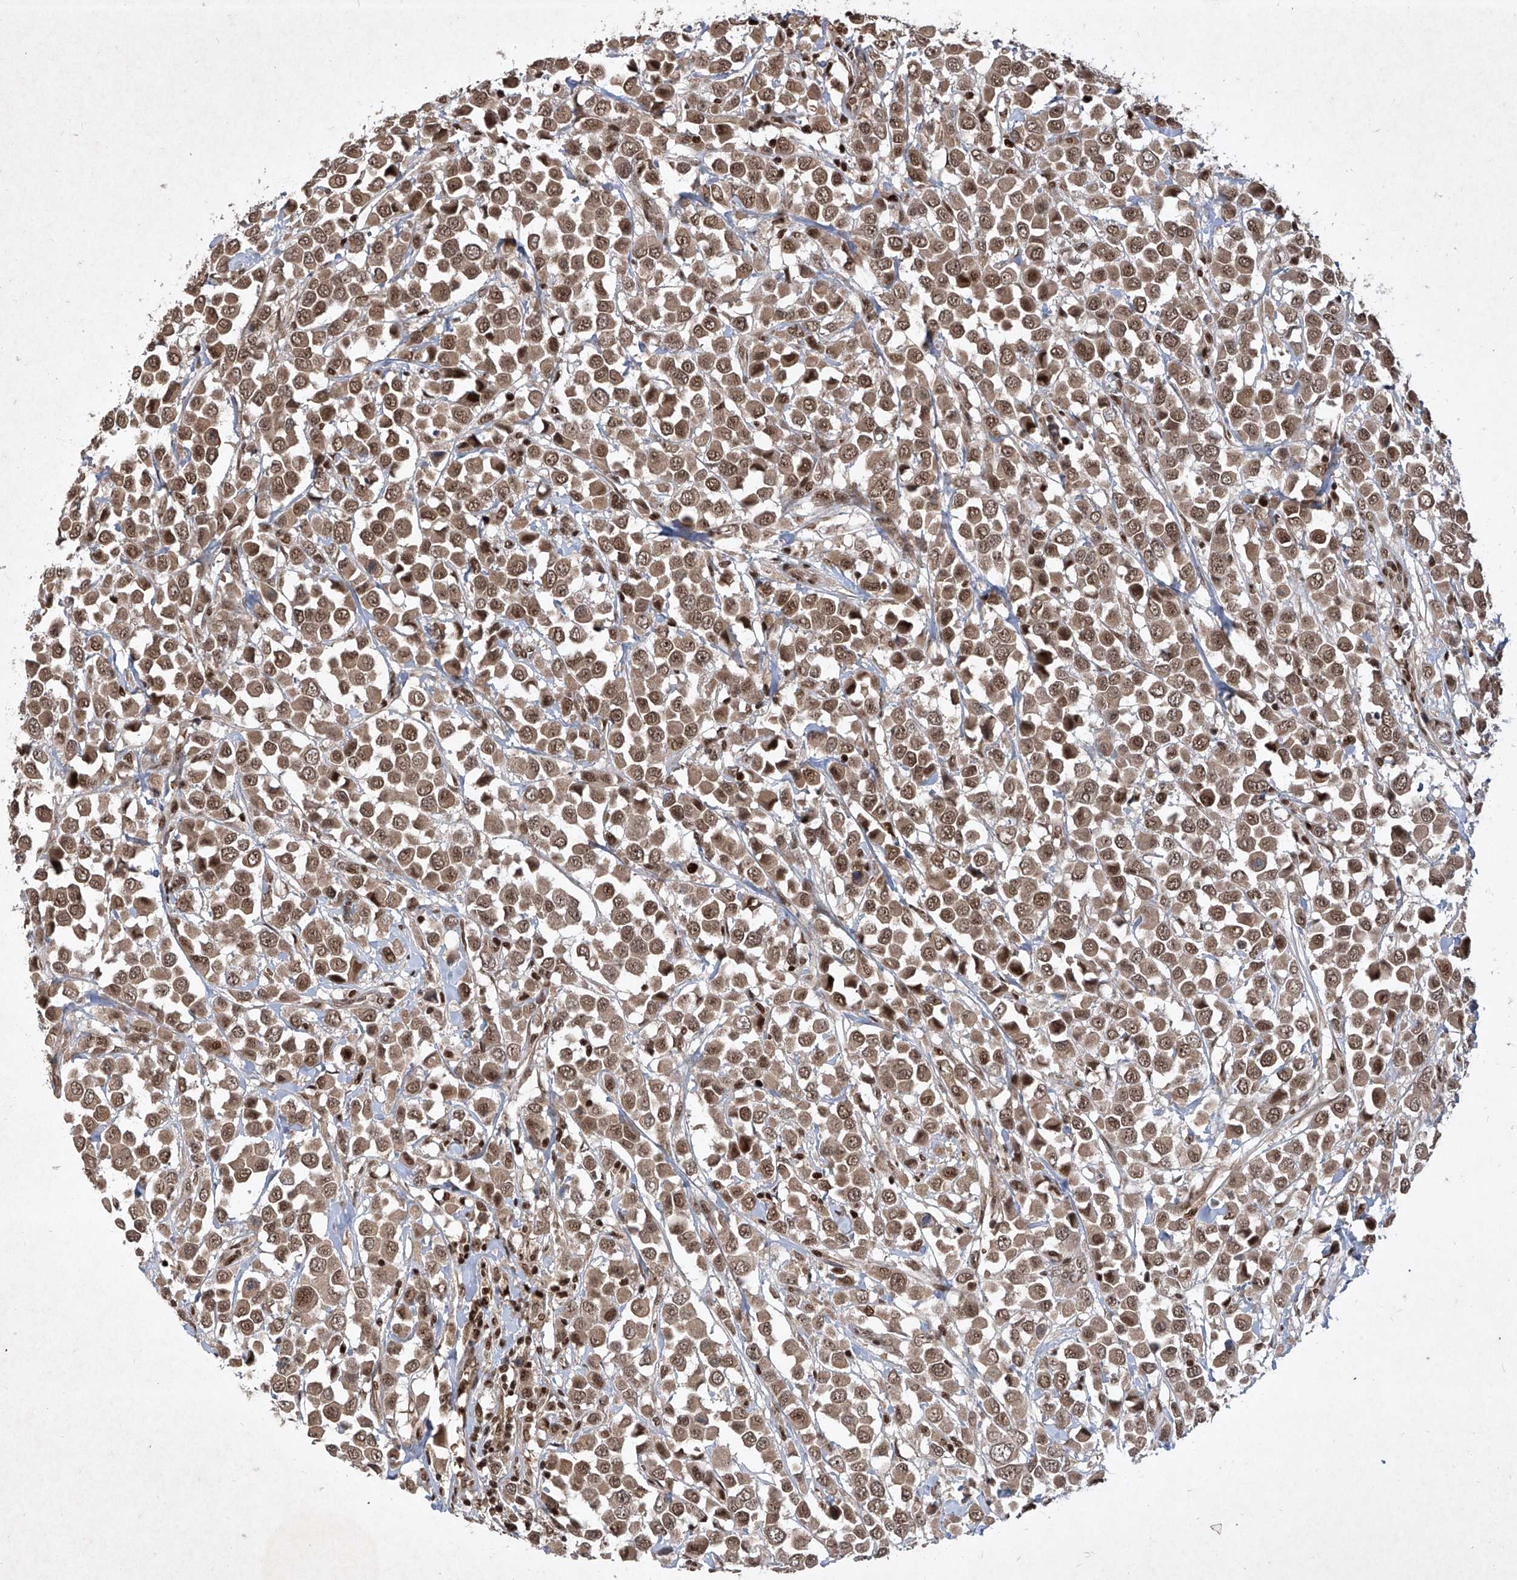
{"staining": {"intensity": "moderate", "quantity": ">75%", "location": "cytoplasmic/membranous,nuclear"}, "tissue": "breast cancer", "cell_type": "Tumor cells", "image_type": "cancer", "snomed": [{"axis": "morphology", "description": "Duct carcinoma"}, {"axis": "topography", "description": "Breast"}], "caption": "A brown stain highlights moderate cytoplasmic/membranous and nuclear expression of a protein in breast cancer (infiltrating ductal carcinoma) tumor cells.", "gene": "IRF2", "patient": {"sex": "female", "age": 61}}